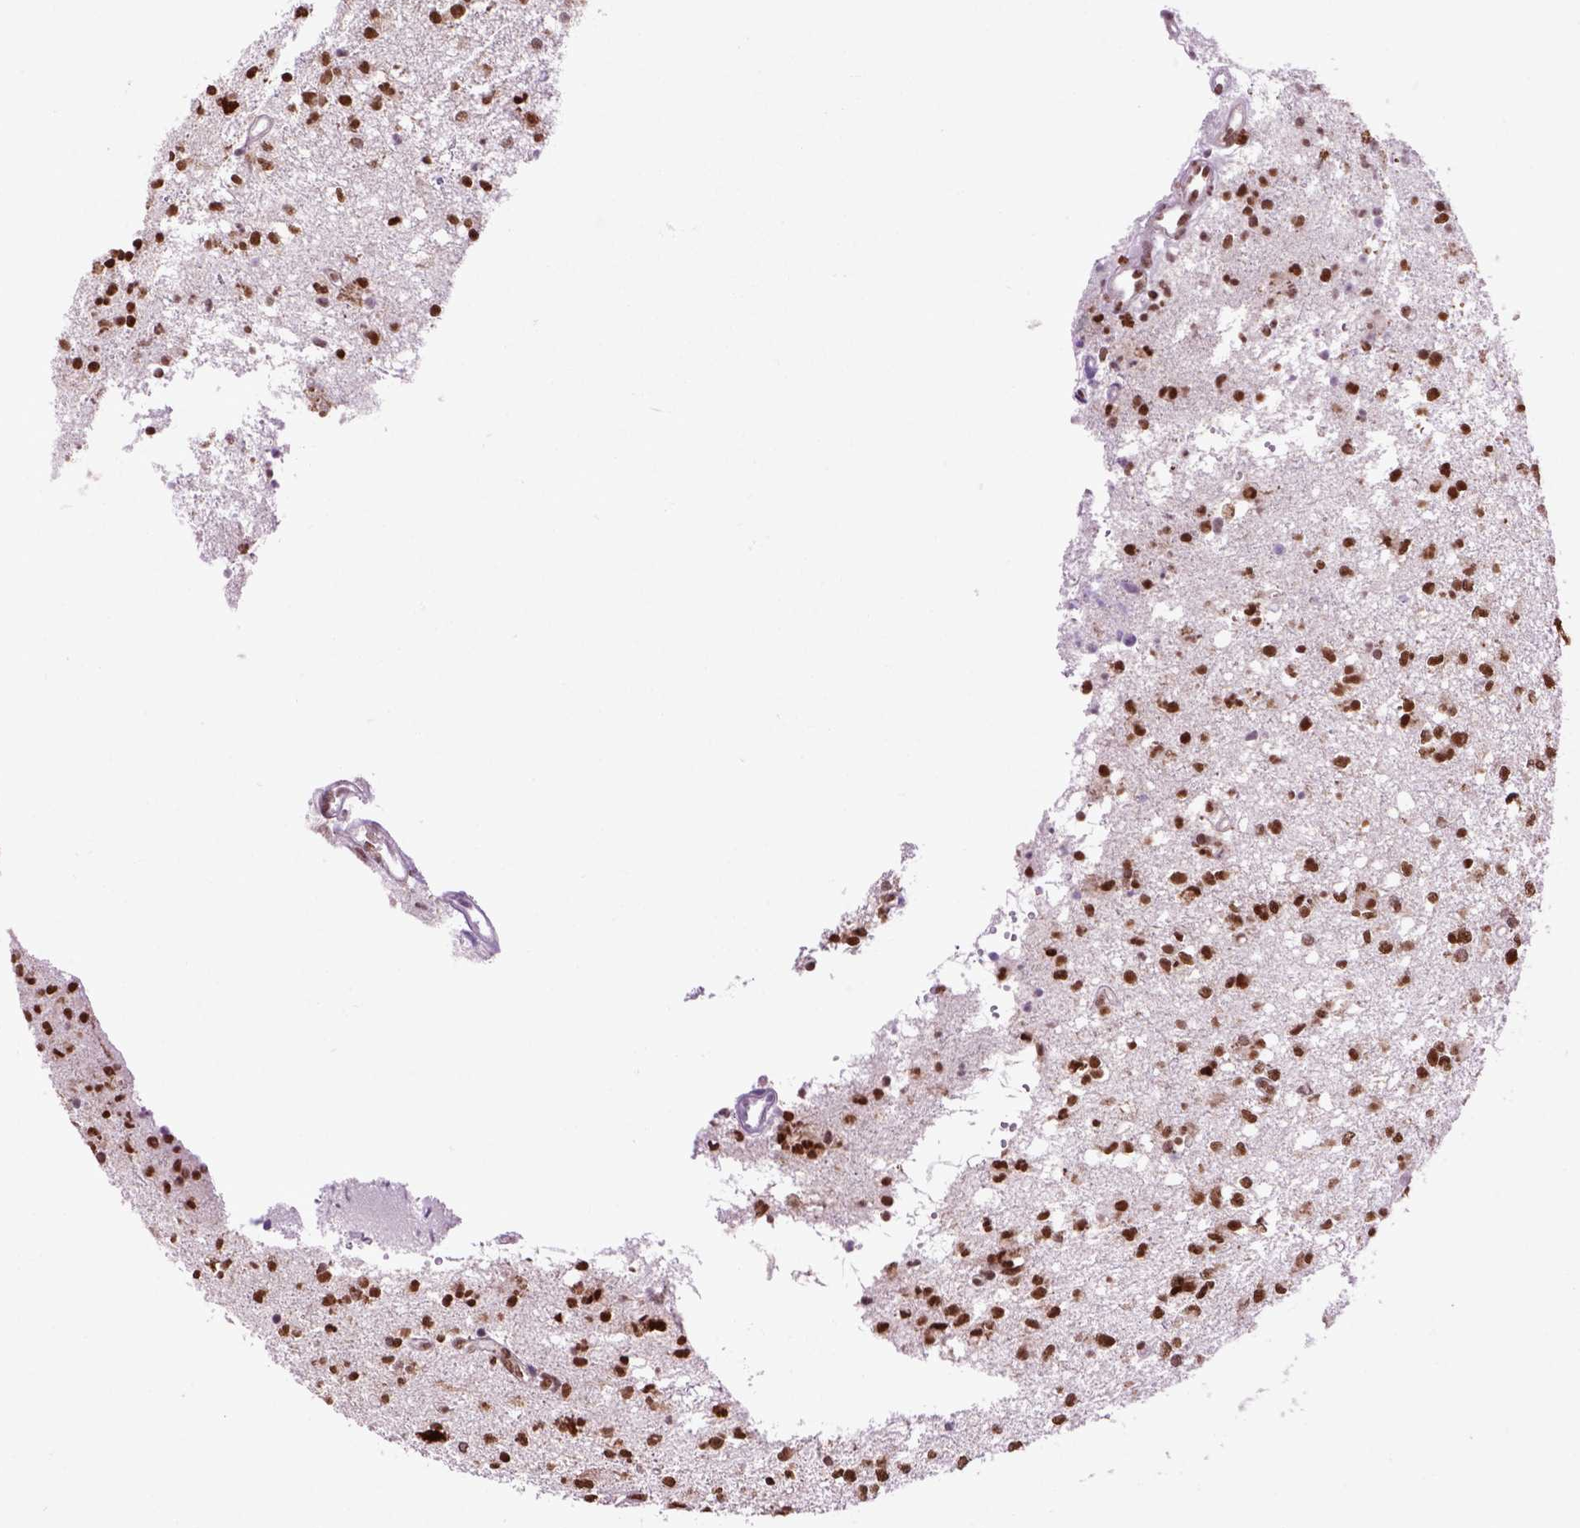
{"staining": {"intensity": "strong", "quantity": ">75%", "location": "nuclear"}, "tissue": "glioma", "cell_type": "Tumor cells", "image_type": "cancer", "snomed": [{"axis": "morphology", "description": "Glioma, malignant, Low grade"}, {"axis": "topography", "description": "Brain"}], "caption": "There is high levels of strong nuclear positivity in tumor cells of malignant glioma (low-grade), as demonstrated by immunohistochemical staining (brown color).", "gene": "CELF1", "patient": {"sex": "male", "age": 64}}